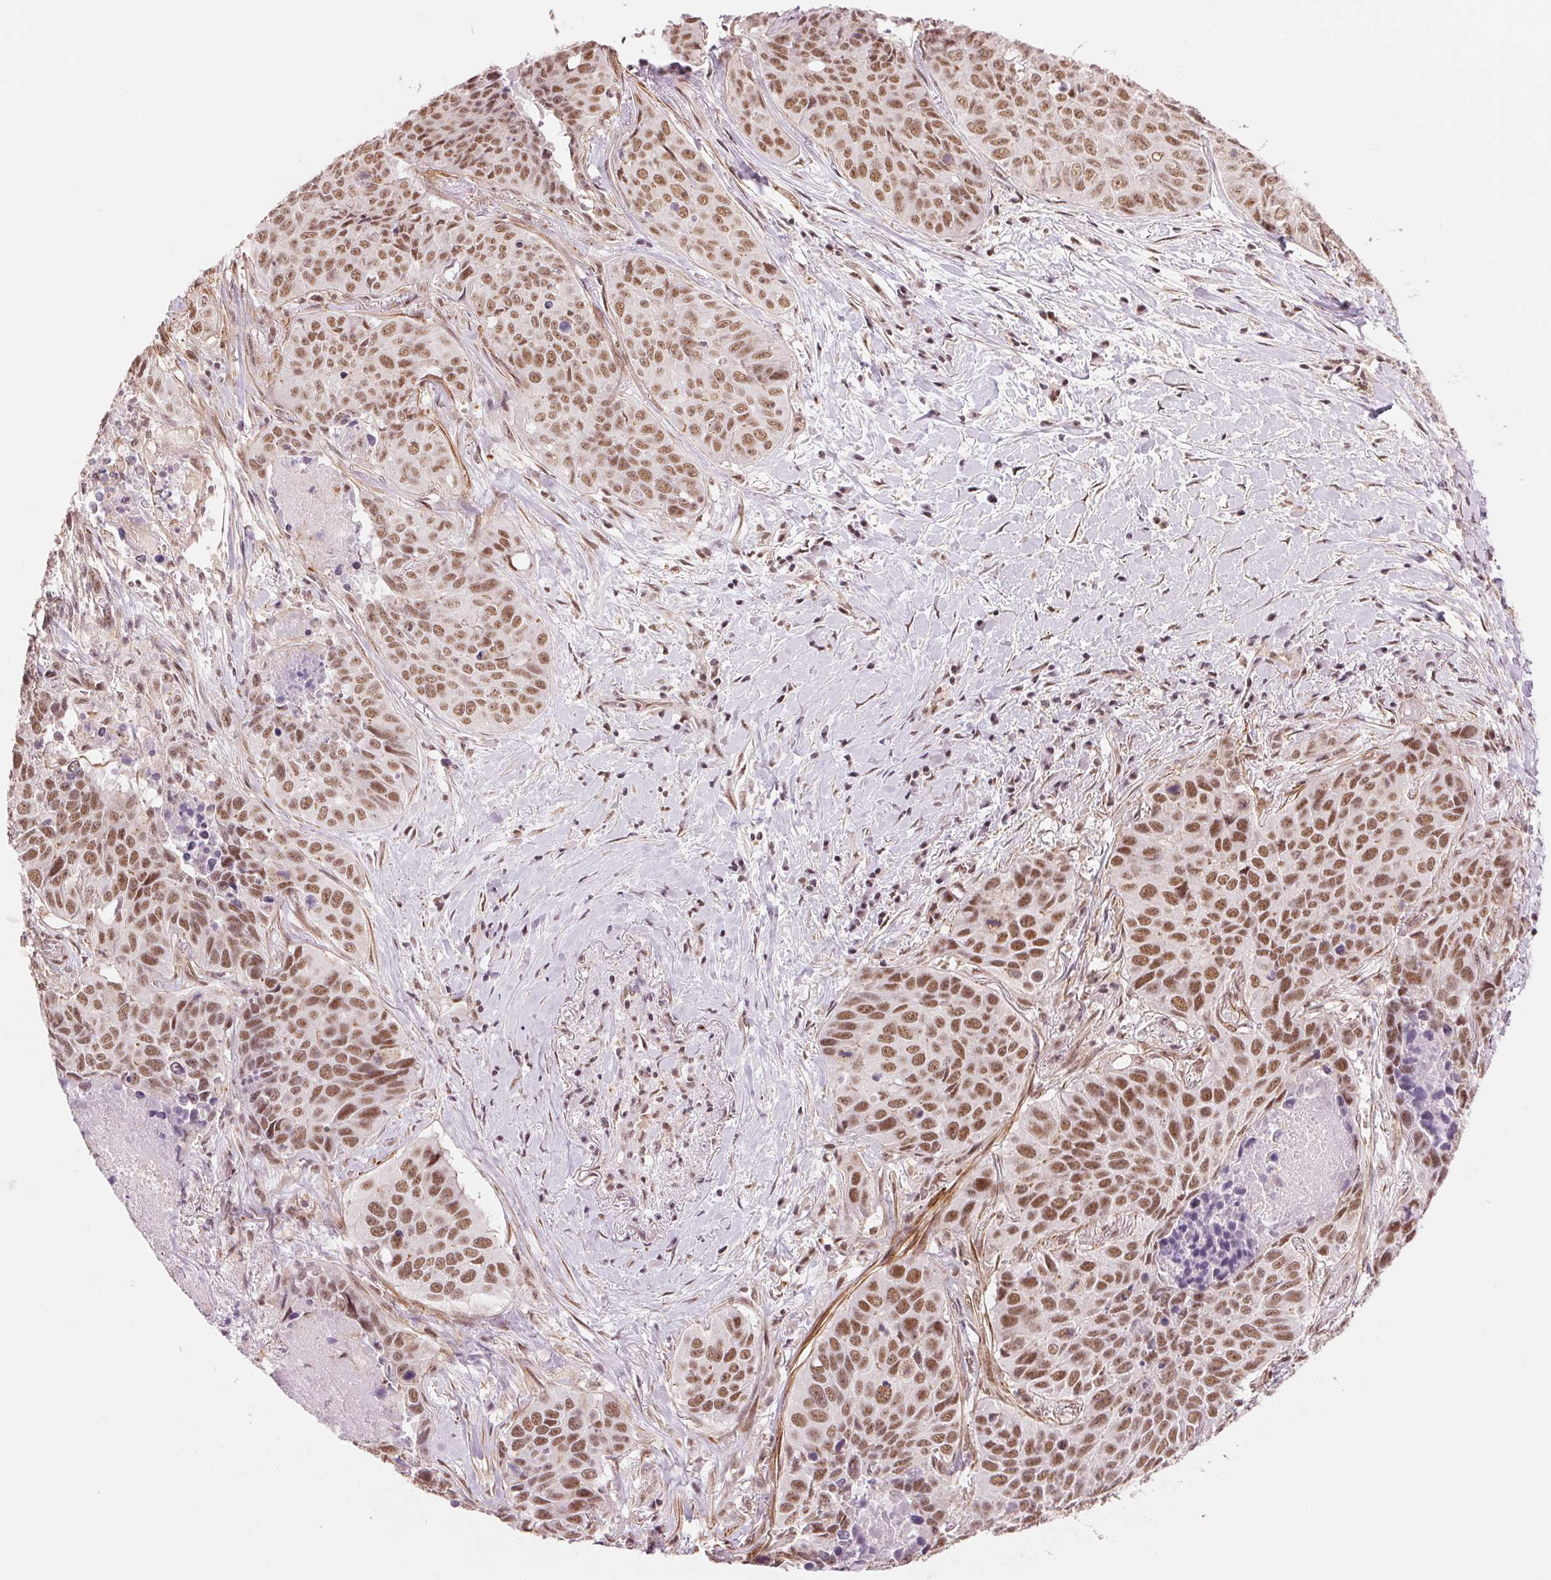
{"staining": {"intensity": "moderate", "quantity": ">75%", "location": "nuclear"}, "tissue": "lung cancer", "cell_type": "Tumor cells", "image_type": "cancer", "snomed": [{"axis": "morphology", "description": "Normal tissue, NOS"}, {"axis": "morphology", "description": "Squamous cell carcinoma, NOS"}, {"axis": "topography", "description": "Bronchus"}, {"axis": "topography", "description": "Lung"}], "caption": "The micrograph reveals staining of squamous cell carcinoma (lung), revealing moderate nuclear protein staining (brown color) within tumor cells. The protein is stained brown, and the nuclei are stained in blue (DAB (3,3'-diaminobenzidine) IHC with brightfield microscopy, high magnification).", "gene": "HNRNPDL", "patient": {"sex": "male", "age": 64}}